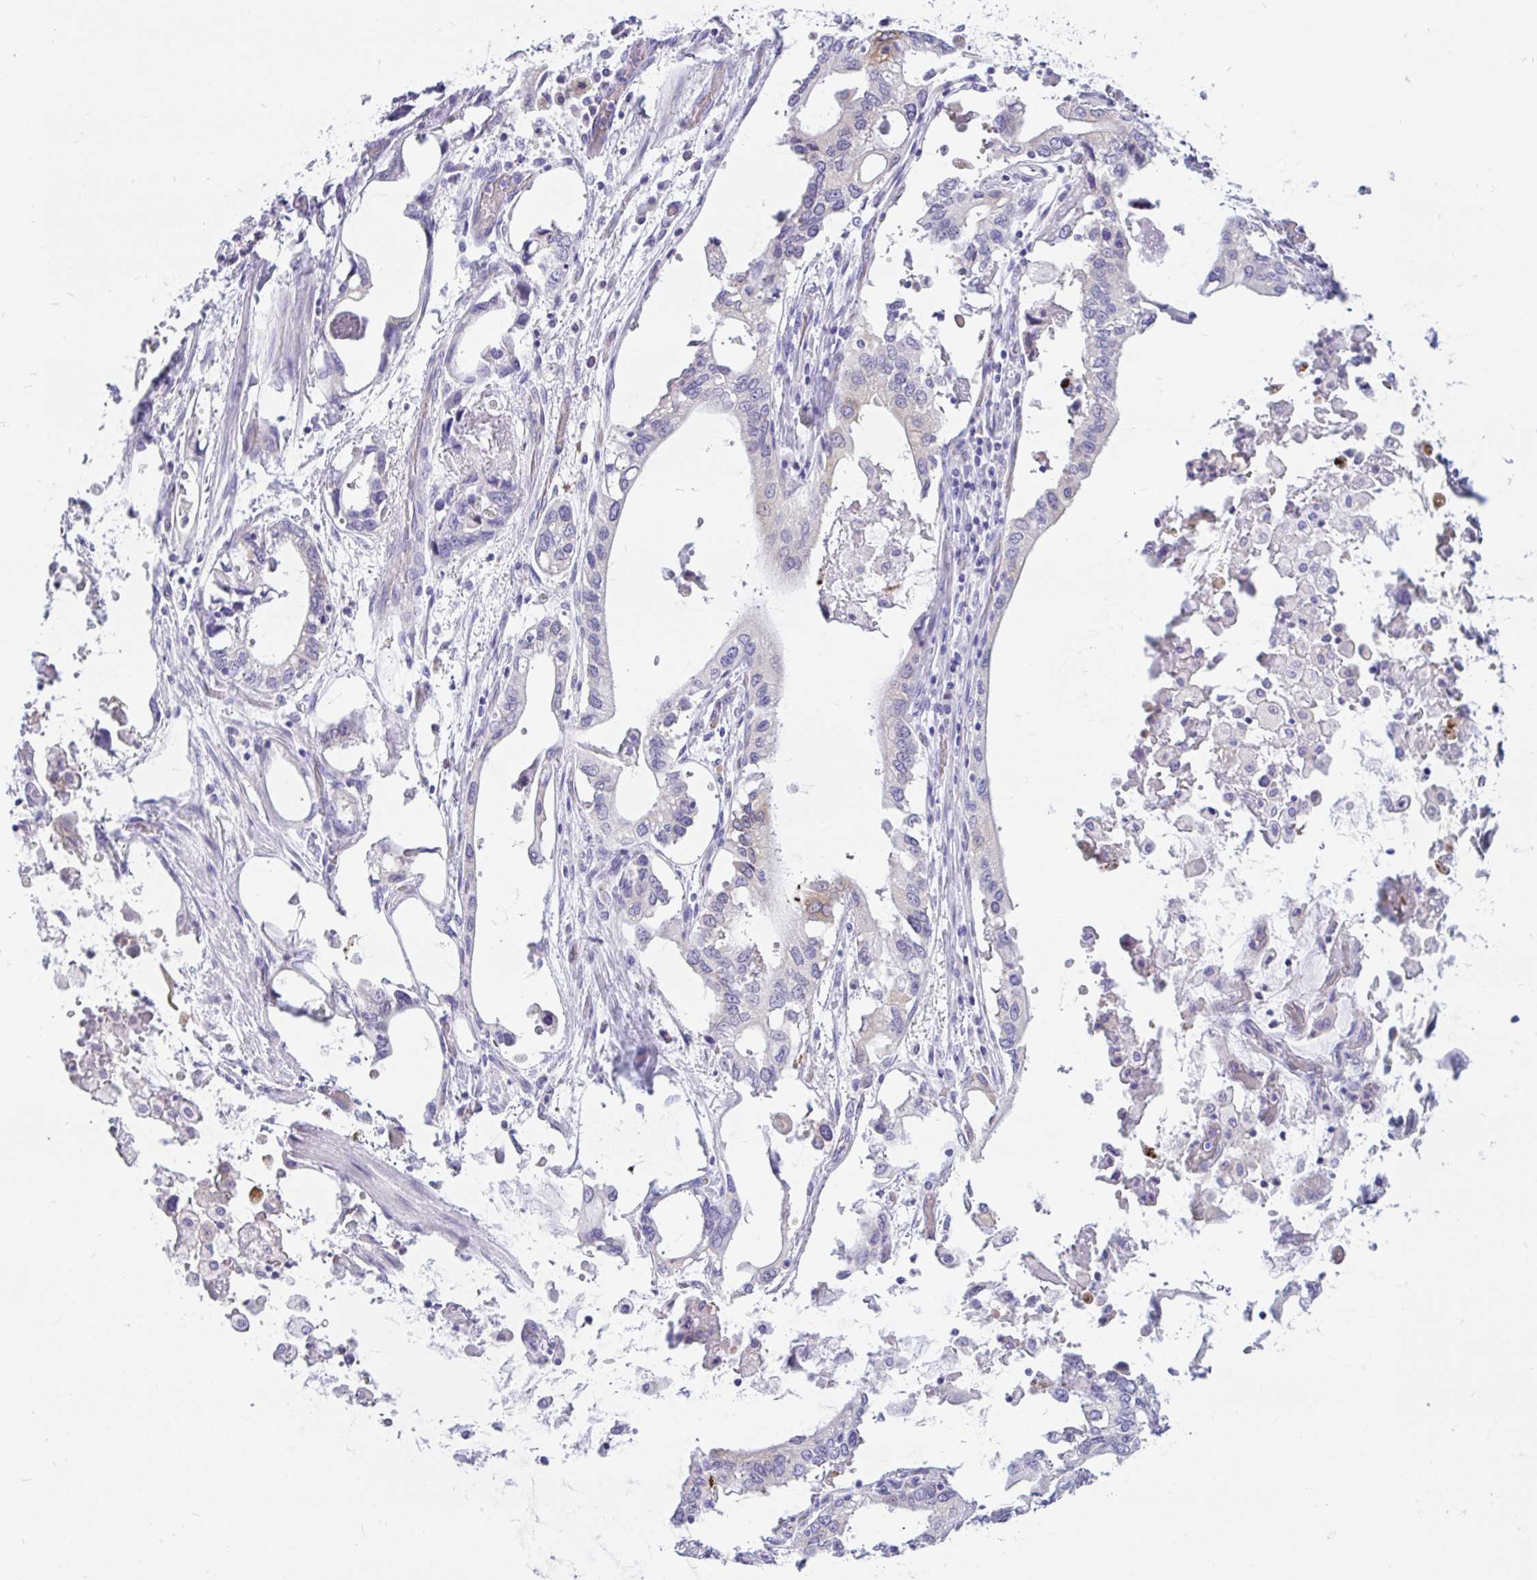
{"staining": {"intensity": "negative", "quantity": "none", "location": "none"}, "tissue": "stomach cancer", "cell_type": "Tumor cells", "image_type": "cancer", "snomed": [{"axis": "morphology", "description": "Adenocarcinoma, NOS"}, {"axis": "topography", "description": "Stomach, upper"}], "caption": "DAB (3,3'-diaminobenzidine) immunohistochemical staining of human stomach cancer shows no significant positivity in tumor cells. Nuclei are stained in blue.", "gene": "KIAA2013", "patient": {"sex": "male", "age": 74}}